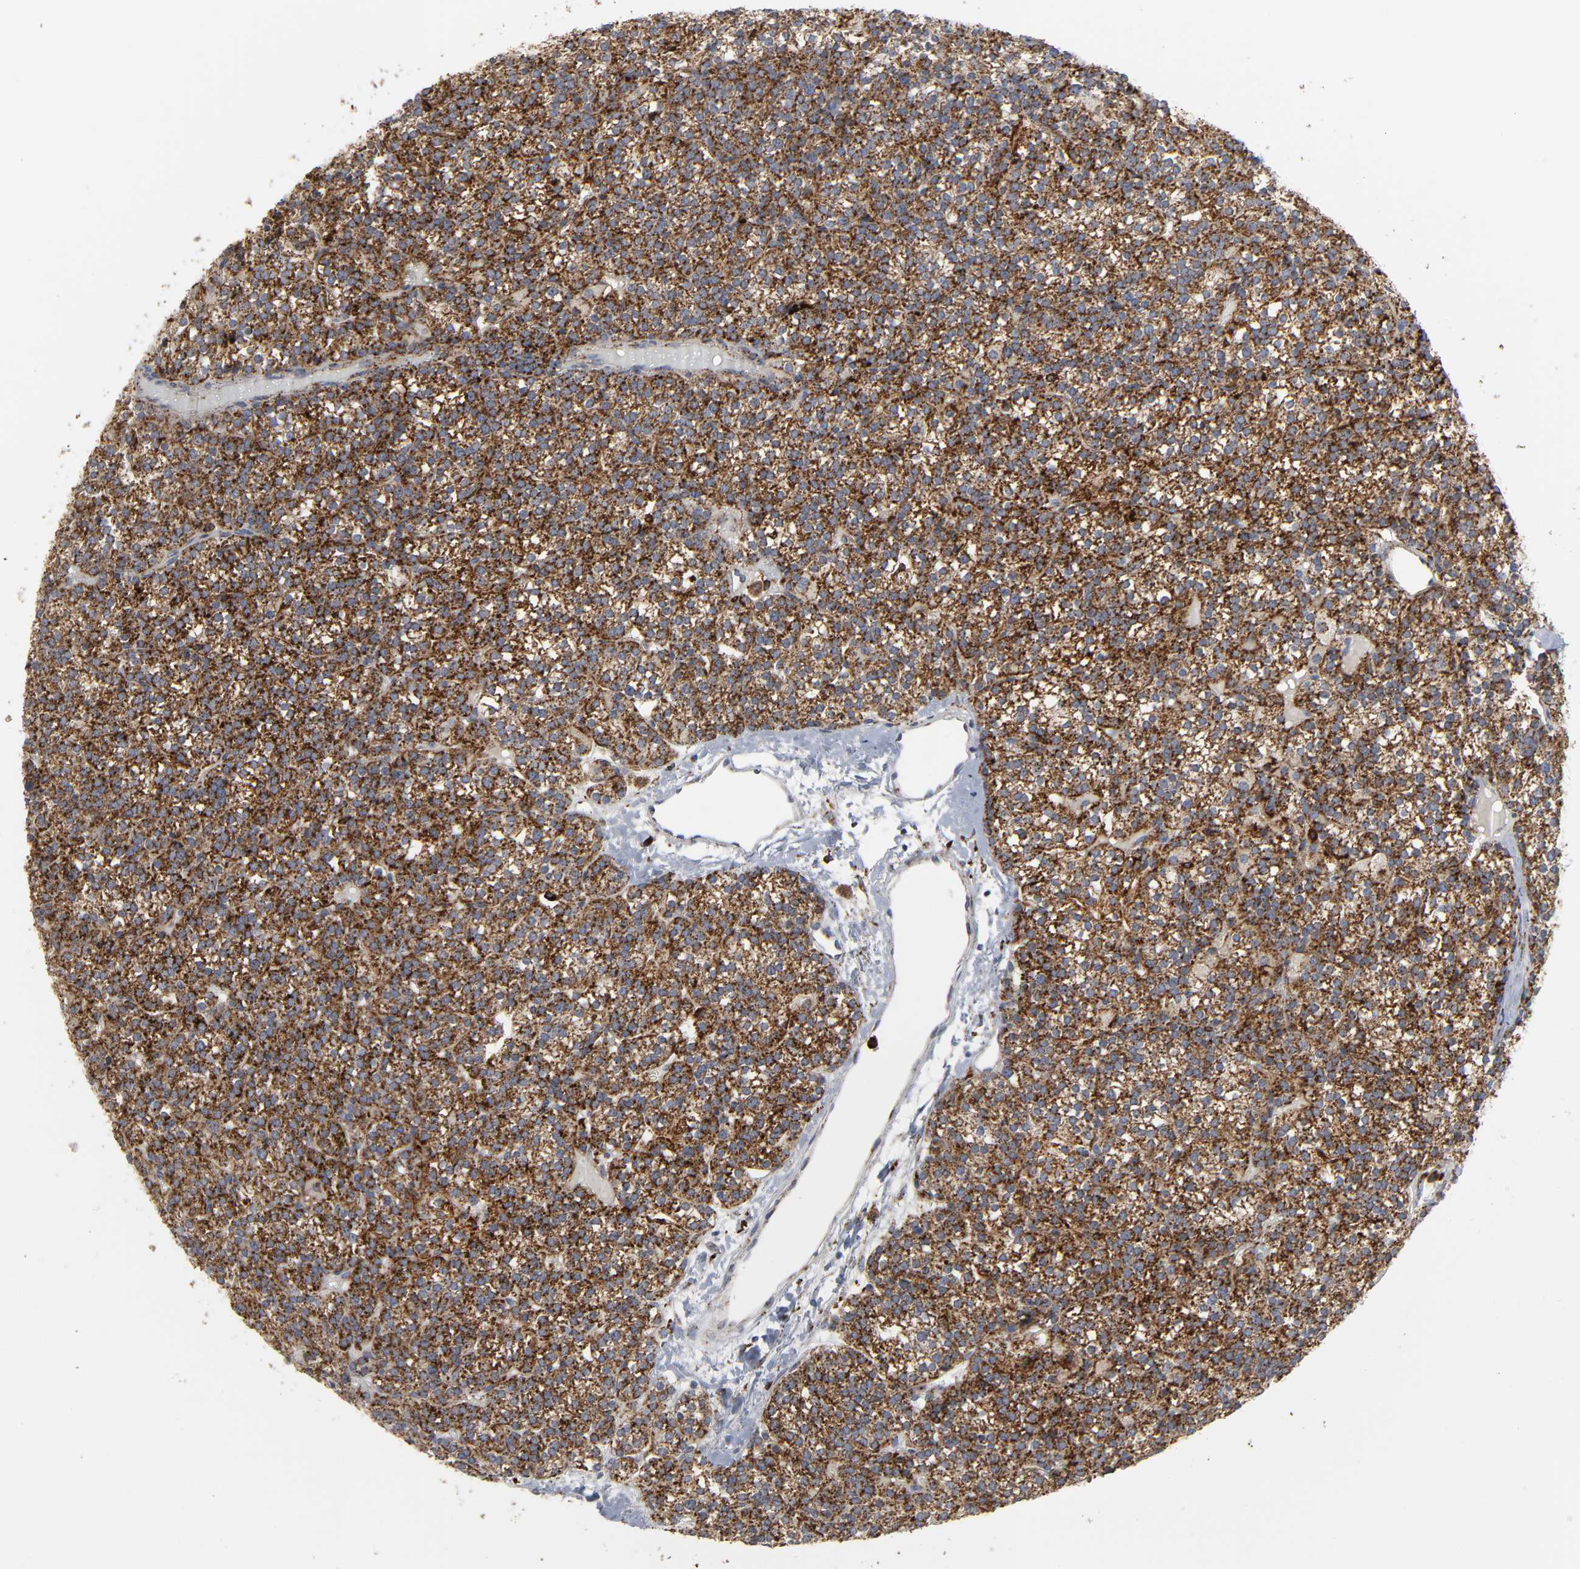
{"staining": {"intensity": "strong", "quantity": ">75%", "location": "cytoplasmic/membranous"}, "tissue": "parathyroid gland", "cell_type": "Glandular cells", "image_type": "normal", "snomed": [{"axis": "morphology", "description": "Normal tissue, NOS"}, {"axis": "topography", "description": "Parathyroid gland"}], "caption": "Normal parathyroid gland shows strong cytoplasmic/membranous positivity in about >75% of glandular cells.", "gene": "PSAP", "patient": {"sex": "female", "age": 50}}